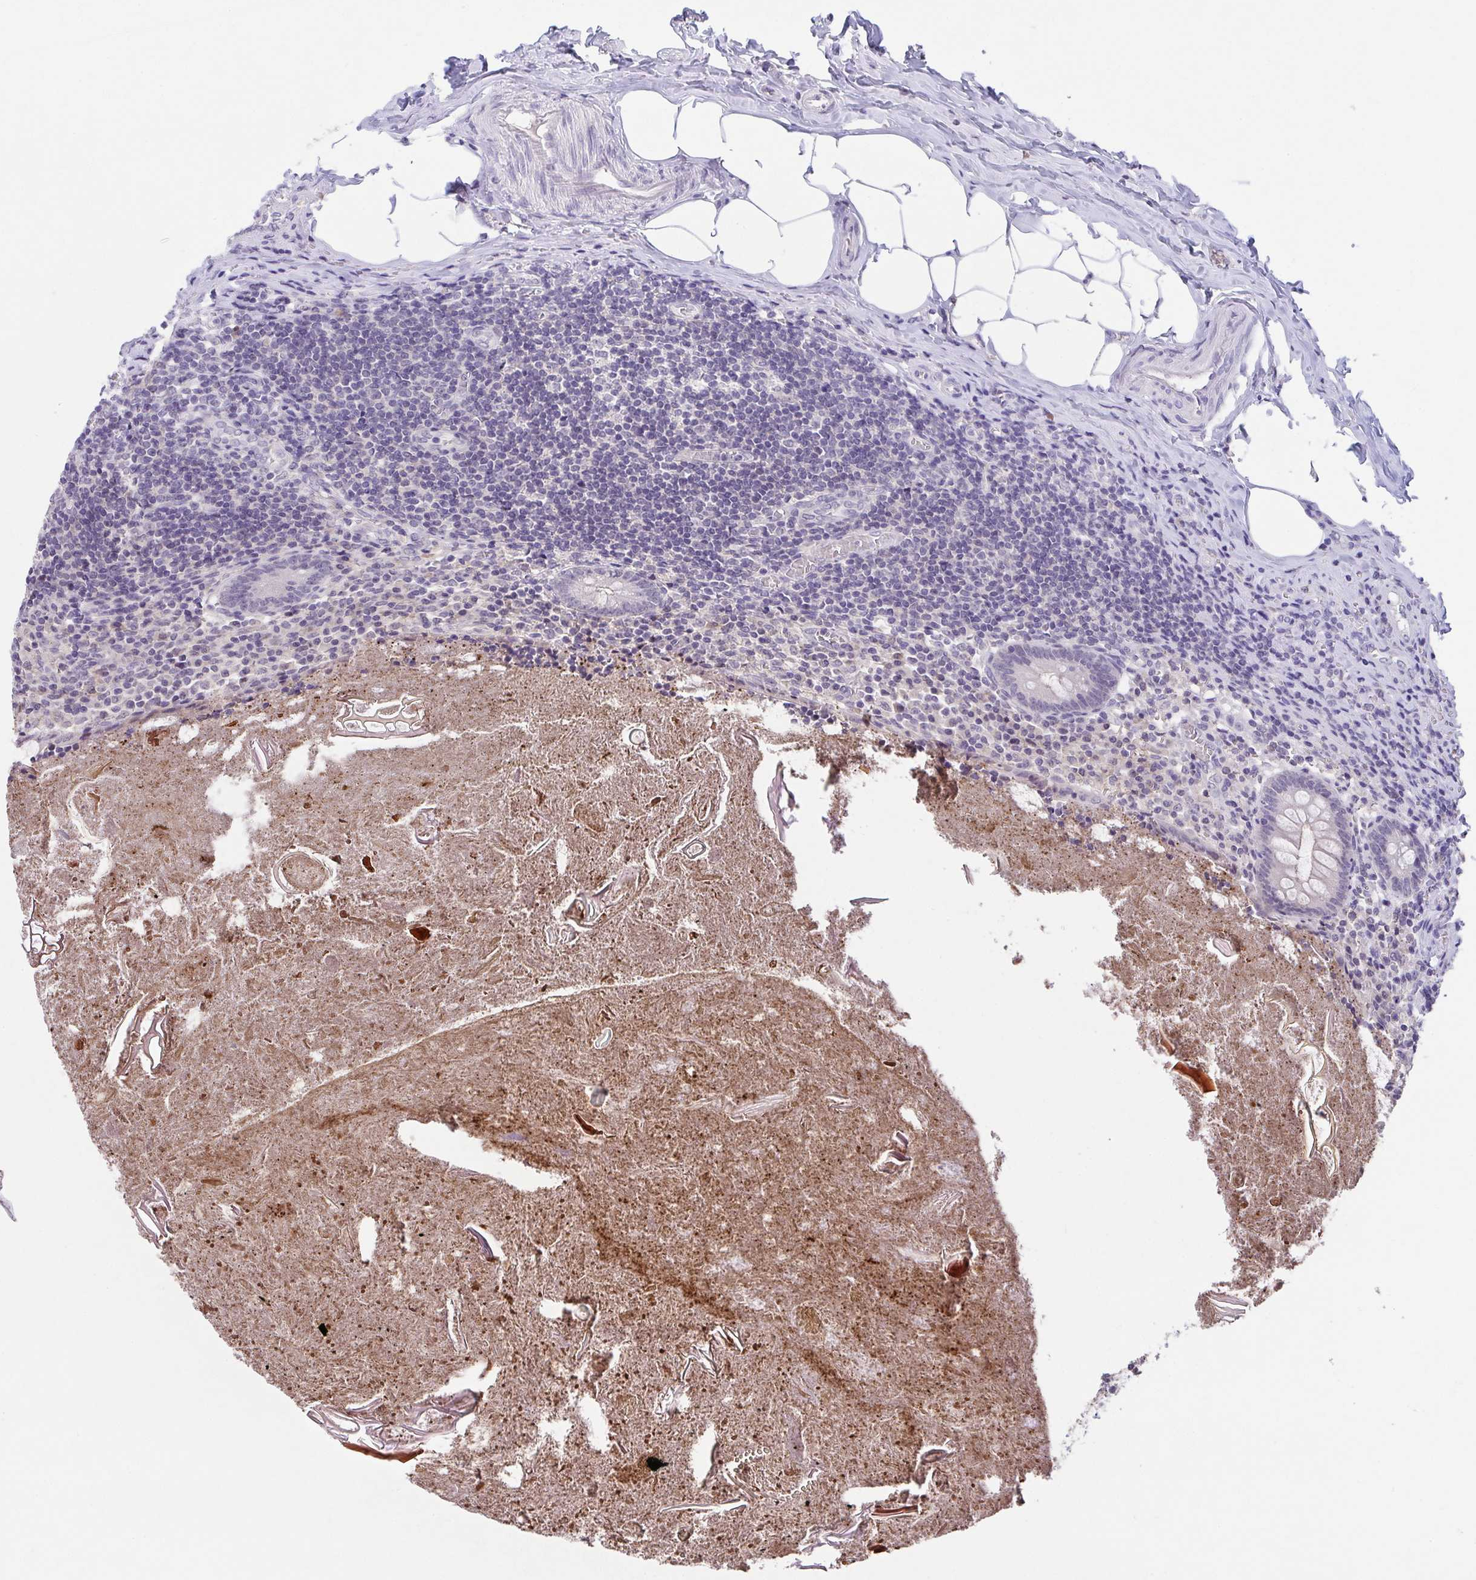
{"staining": {"intensity": "negative", "quantity": "none", "location": "none"}, "tissue": "appendix", "cell_type": "Glandular cells", "image_type": "normal", "snomed": [{"axis": "morphology", "description": "Normal tissue, NOS"}, {"axis": "topography", "description": "Appendix"}], "caption": "Human appendix stained for a protein using IHC exhibits no positivity in glandular cells.", "gene": "GLTPD2", "patient": {"sex": "female", "age": 17}}